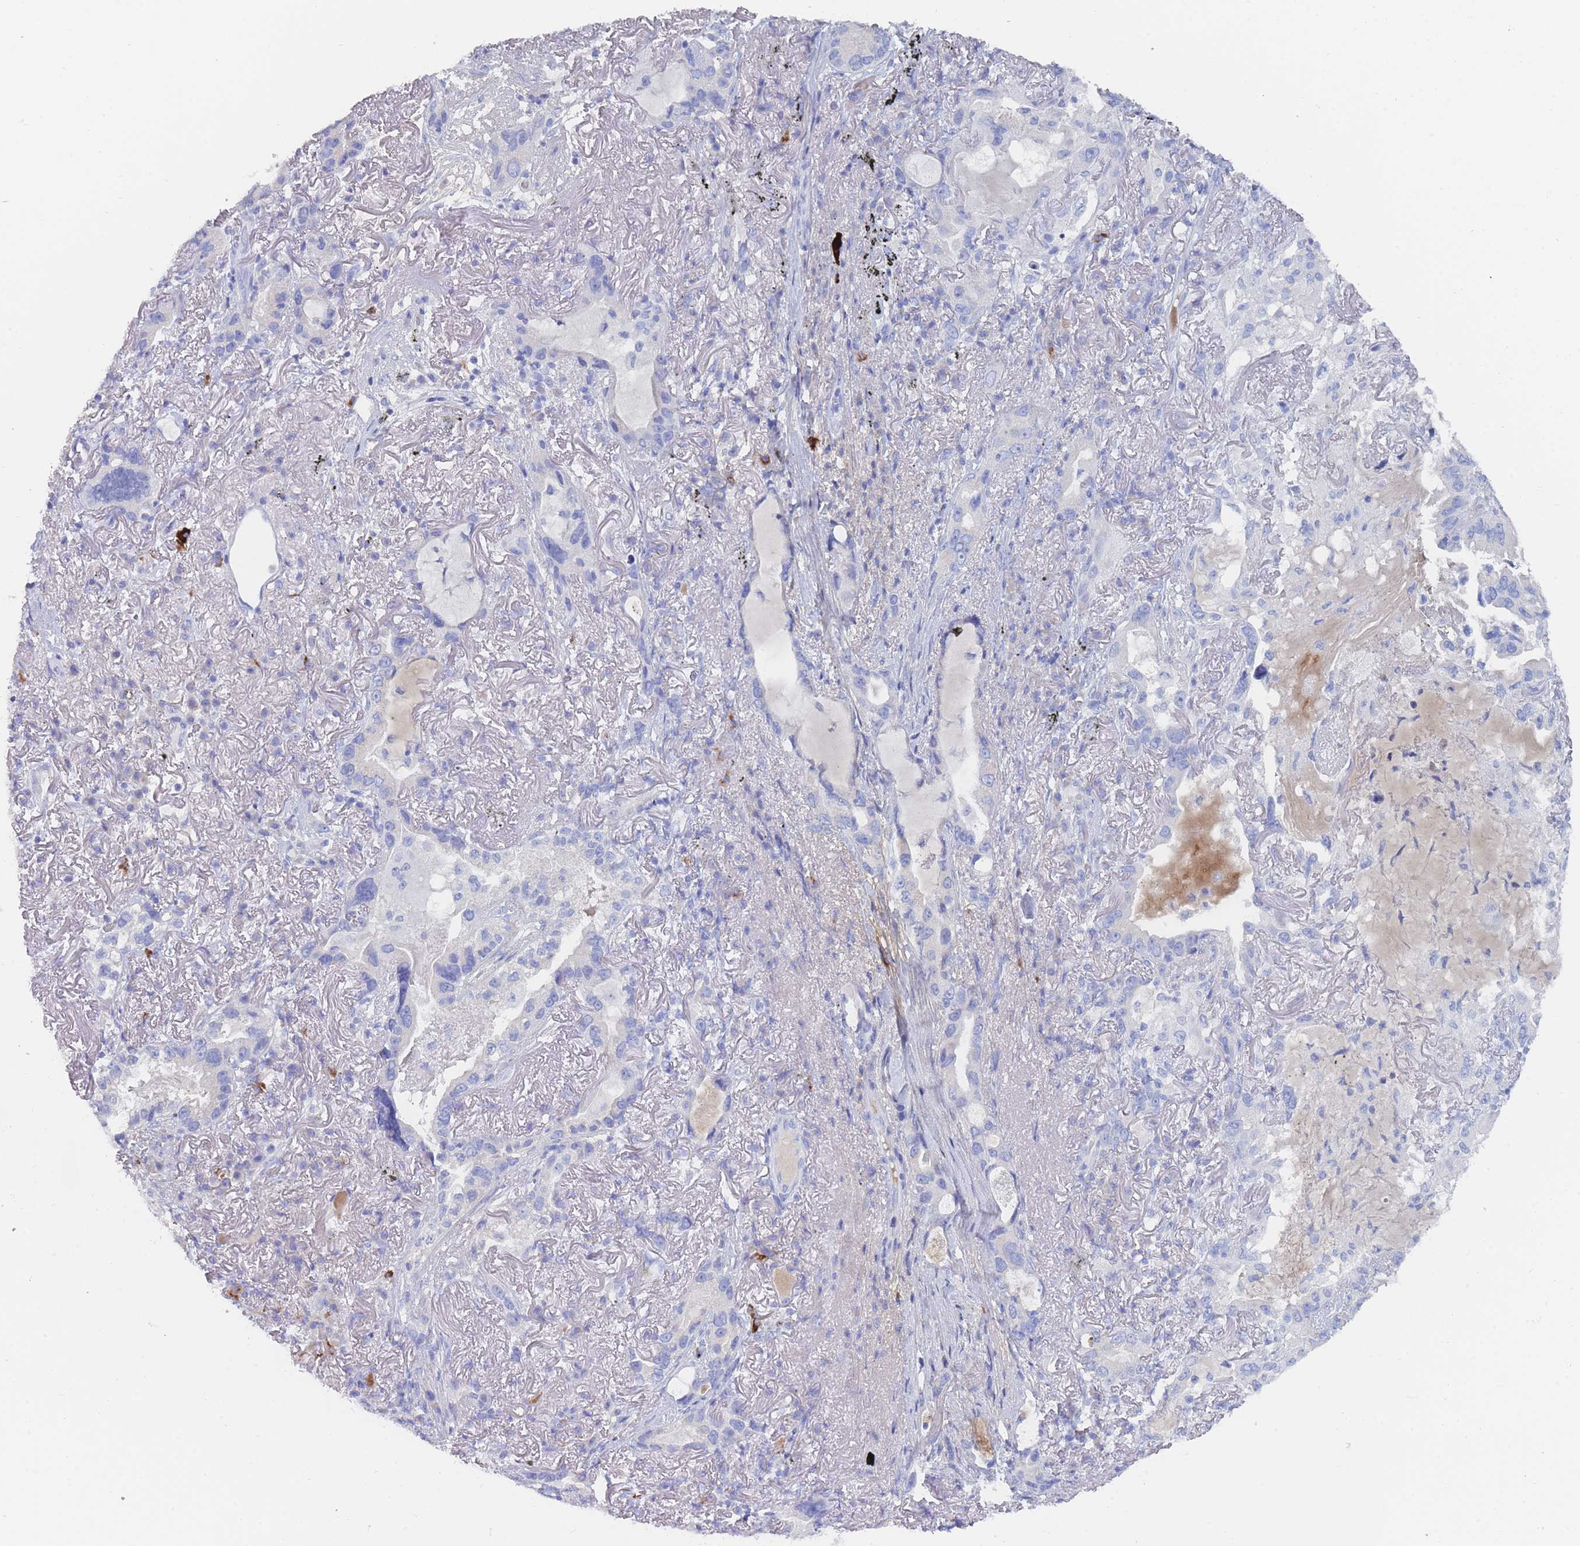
{"staining": {"intensity": "negative", "quantity": "none", "location": "none"}, "tissue": "lung cancer", "cell_type": "Tumor cells", "image_type": "cancer", "snomed": [{"axis": "morphology", "description": "Adenocarcinoma, NOS"}, {"axis": "topography", "description": "Lung"}], "caption": "A histopathology image of lung cancer stained for a protein demonstrates no brown staining in tumor cells.", "gene": "SLC25A35", "patient": {"sex": "female", "age": 69}}